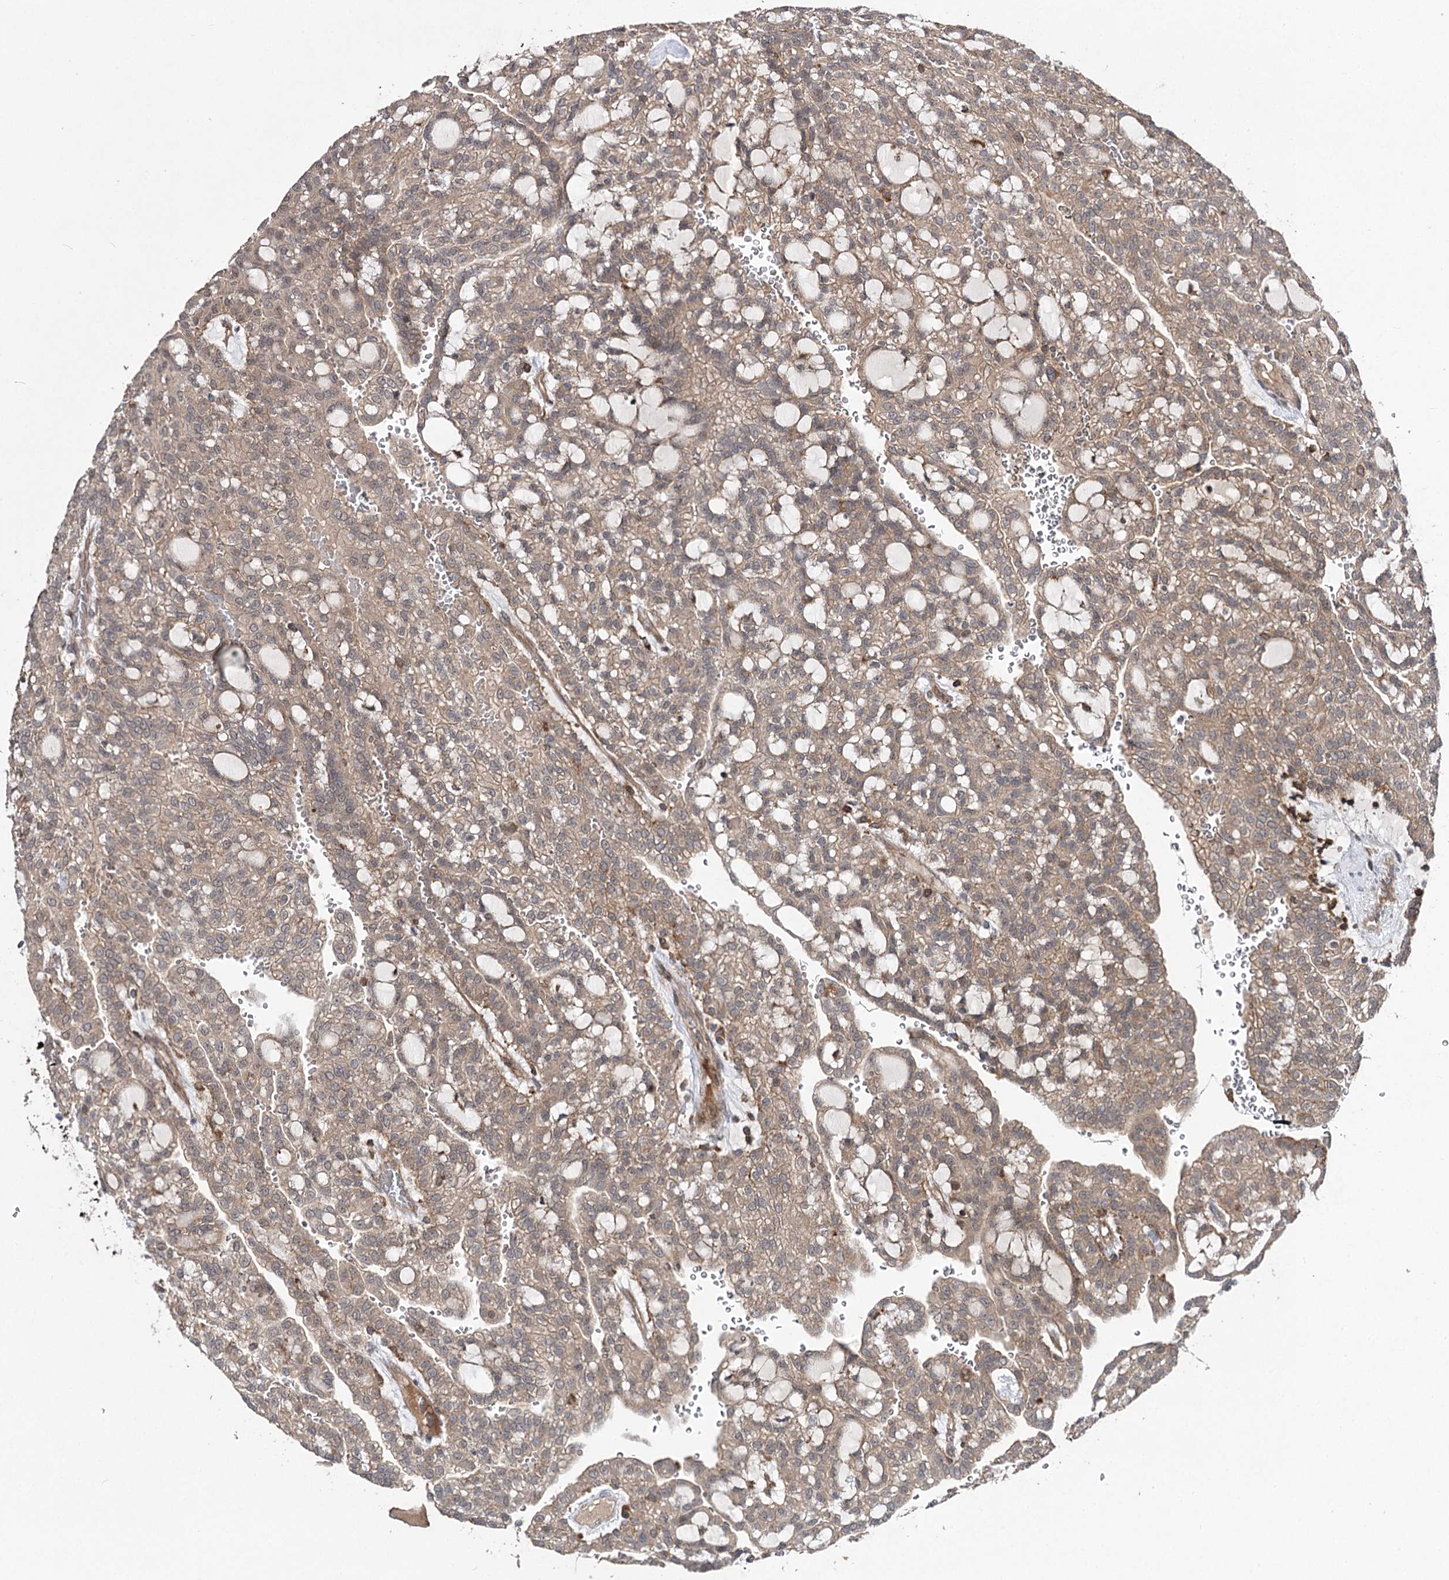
{"staining": {"intensity": "moderate", "quantity": ">75%", "location": "cytoplasmic/membranous"}, "tissue": "renal cancer", "cell_type": "Tumor cells", "image_type": "cancer", "snomed": [{"axis": "morphology", "description": "Adenocarcinoma, NOS"}, {"axis": "topography", "description": "Kidney"}], "caption": "Immunohistochemistry image of neoplastic tissue: human renal cancer (adenocarcinoma) stained using immunohistochemistry (IHC) reveals medium levels of moderate protein expression localized specifically in the cytoplasmic/membranous of tumor cells, appearing as a cytoplasmic/membranous brown color.", "gene": "STX6", "patient": {"sex": "male", "age": 63}}